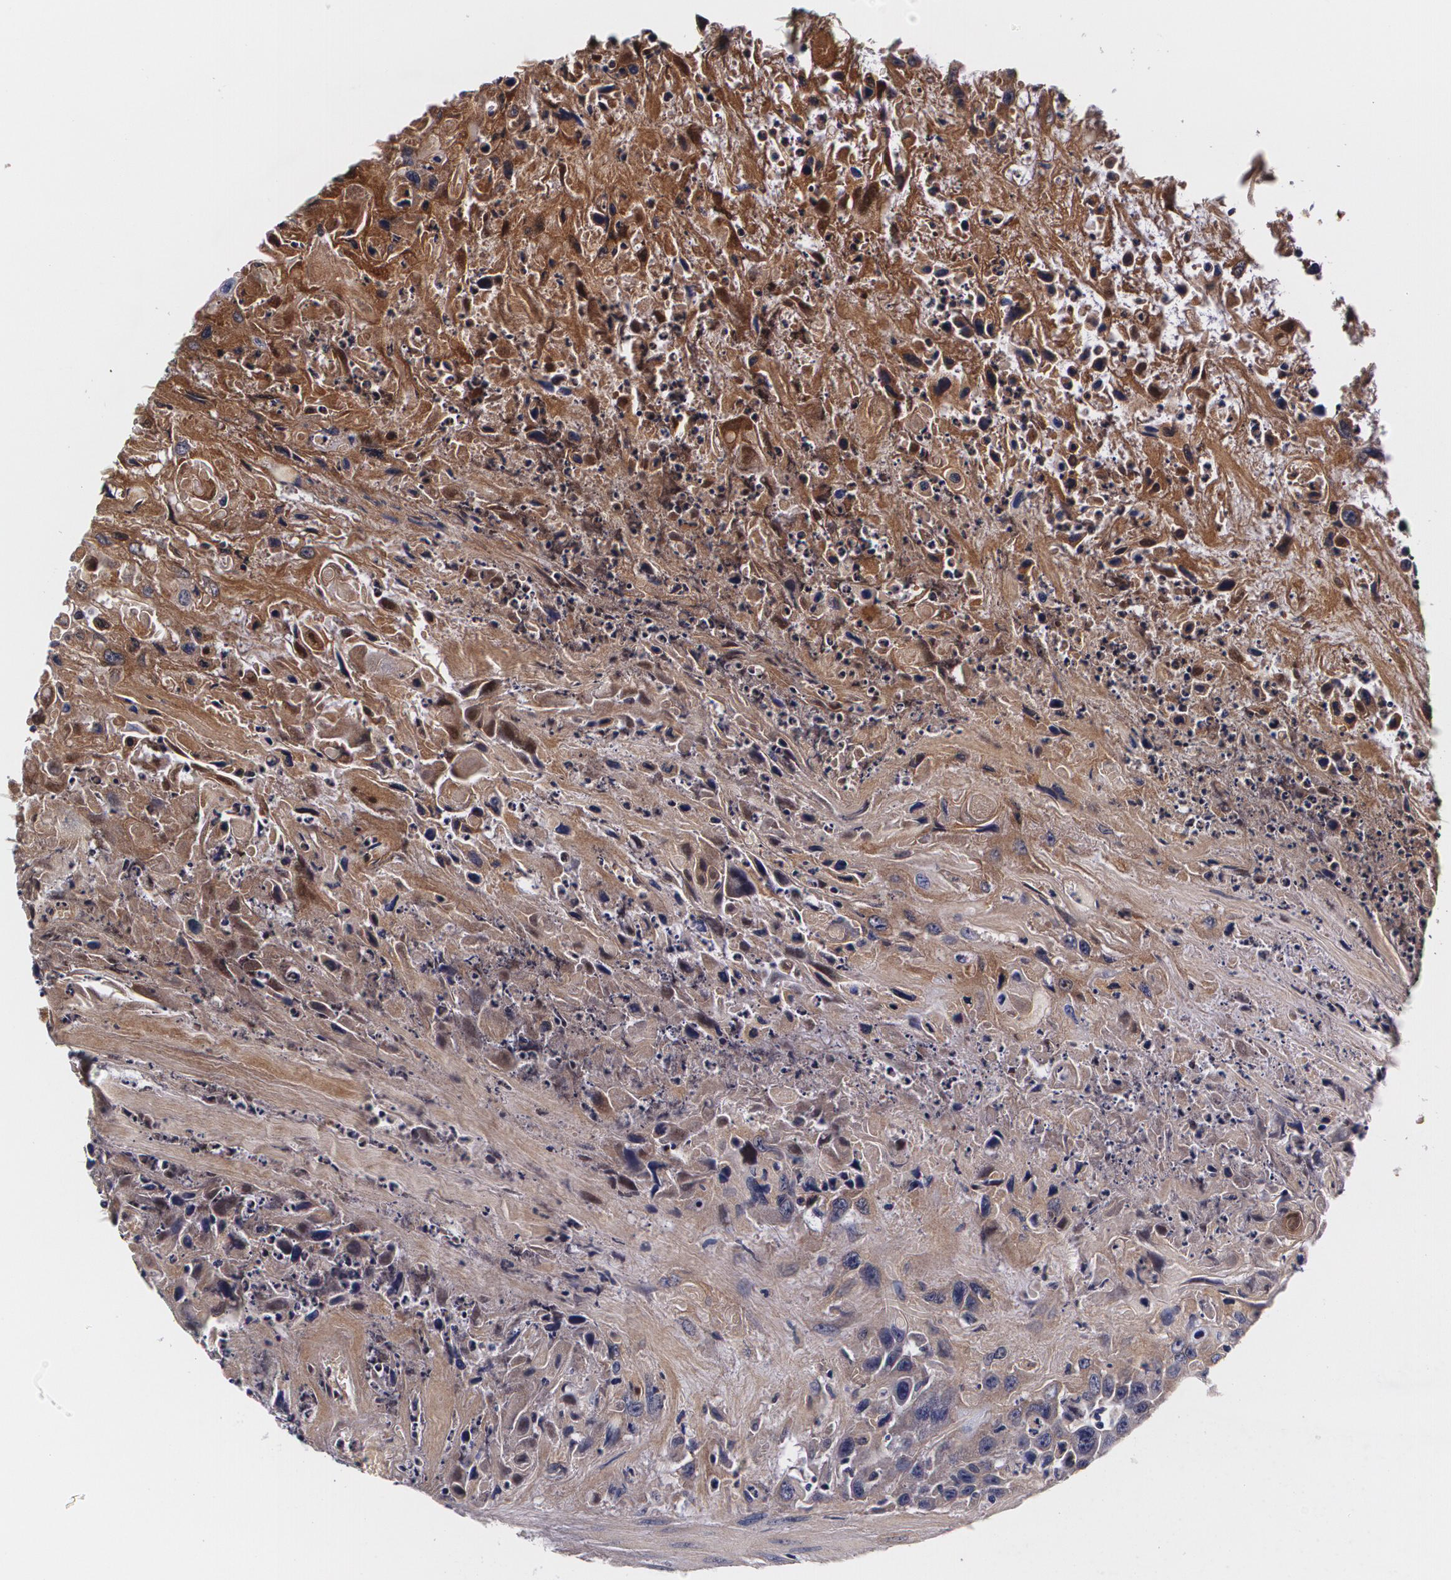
{"staining": {"intensity": "moderate", "quantity": ">75%", "location": "cytoplasmic/membranous"}, "tissue": "urothelial cancer", "cell_type": "Tumor cells", "image_type": "cancer", "snomed": [{"axis": "morphology", "description": "Urothelial carcinoma, High grade"}, {"axis": "topography", "description": "Urinary bladder"}], "caption": "High-magnification brightfield microscopy of urothelial carcinoma (high-grade) stained with DAB (brown) and counterstained with hematoxylin (blue). tumor cells exhibit moderate cytoplasmic/membranous expression is identified in about>75% of cells.", "gene": "TTR", "patient": {"sex": "female", "age": 84}}